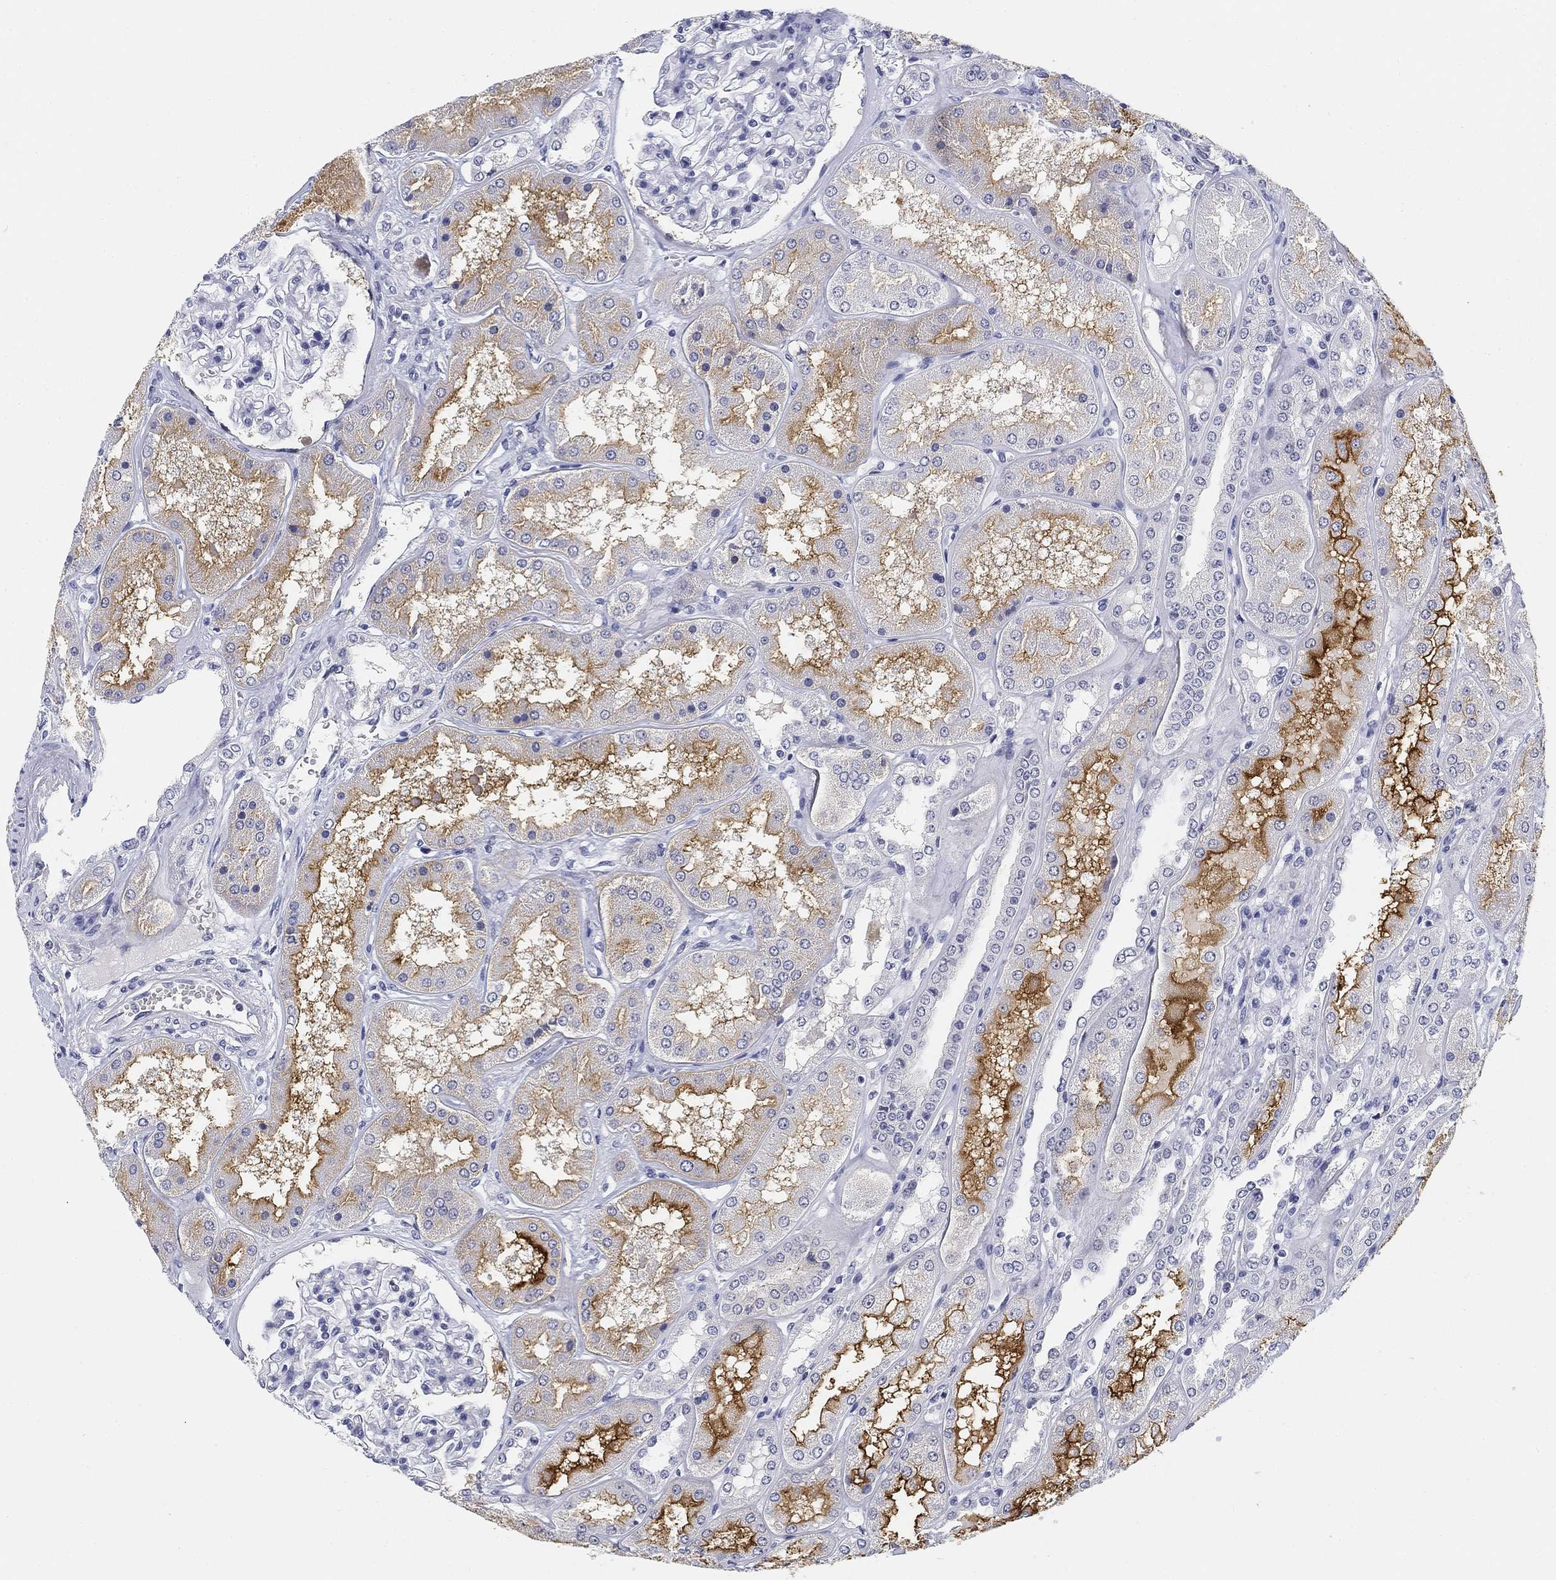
{"staining": {"intensity": "negative", "quantity": "none", "location": "none"}, "tissue": "kidney", "cell_type": "Cells in glomeruli", "image_type": "normal", "snomed": [{"axis": "morphology", "description": "Normal tissue, NOS"}, {"axis": "topography", "description": "Kidney"}], "caption": "This histopathology image is of benign kidney stained with IHC to label a protein in brown with the nuclei are counter-stained blue. There is no positivity in cells in glomeruli.", "gene": "SLC2A5", "patient": {"sex": "female", "age": 56}}